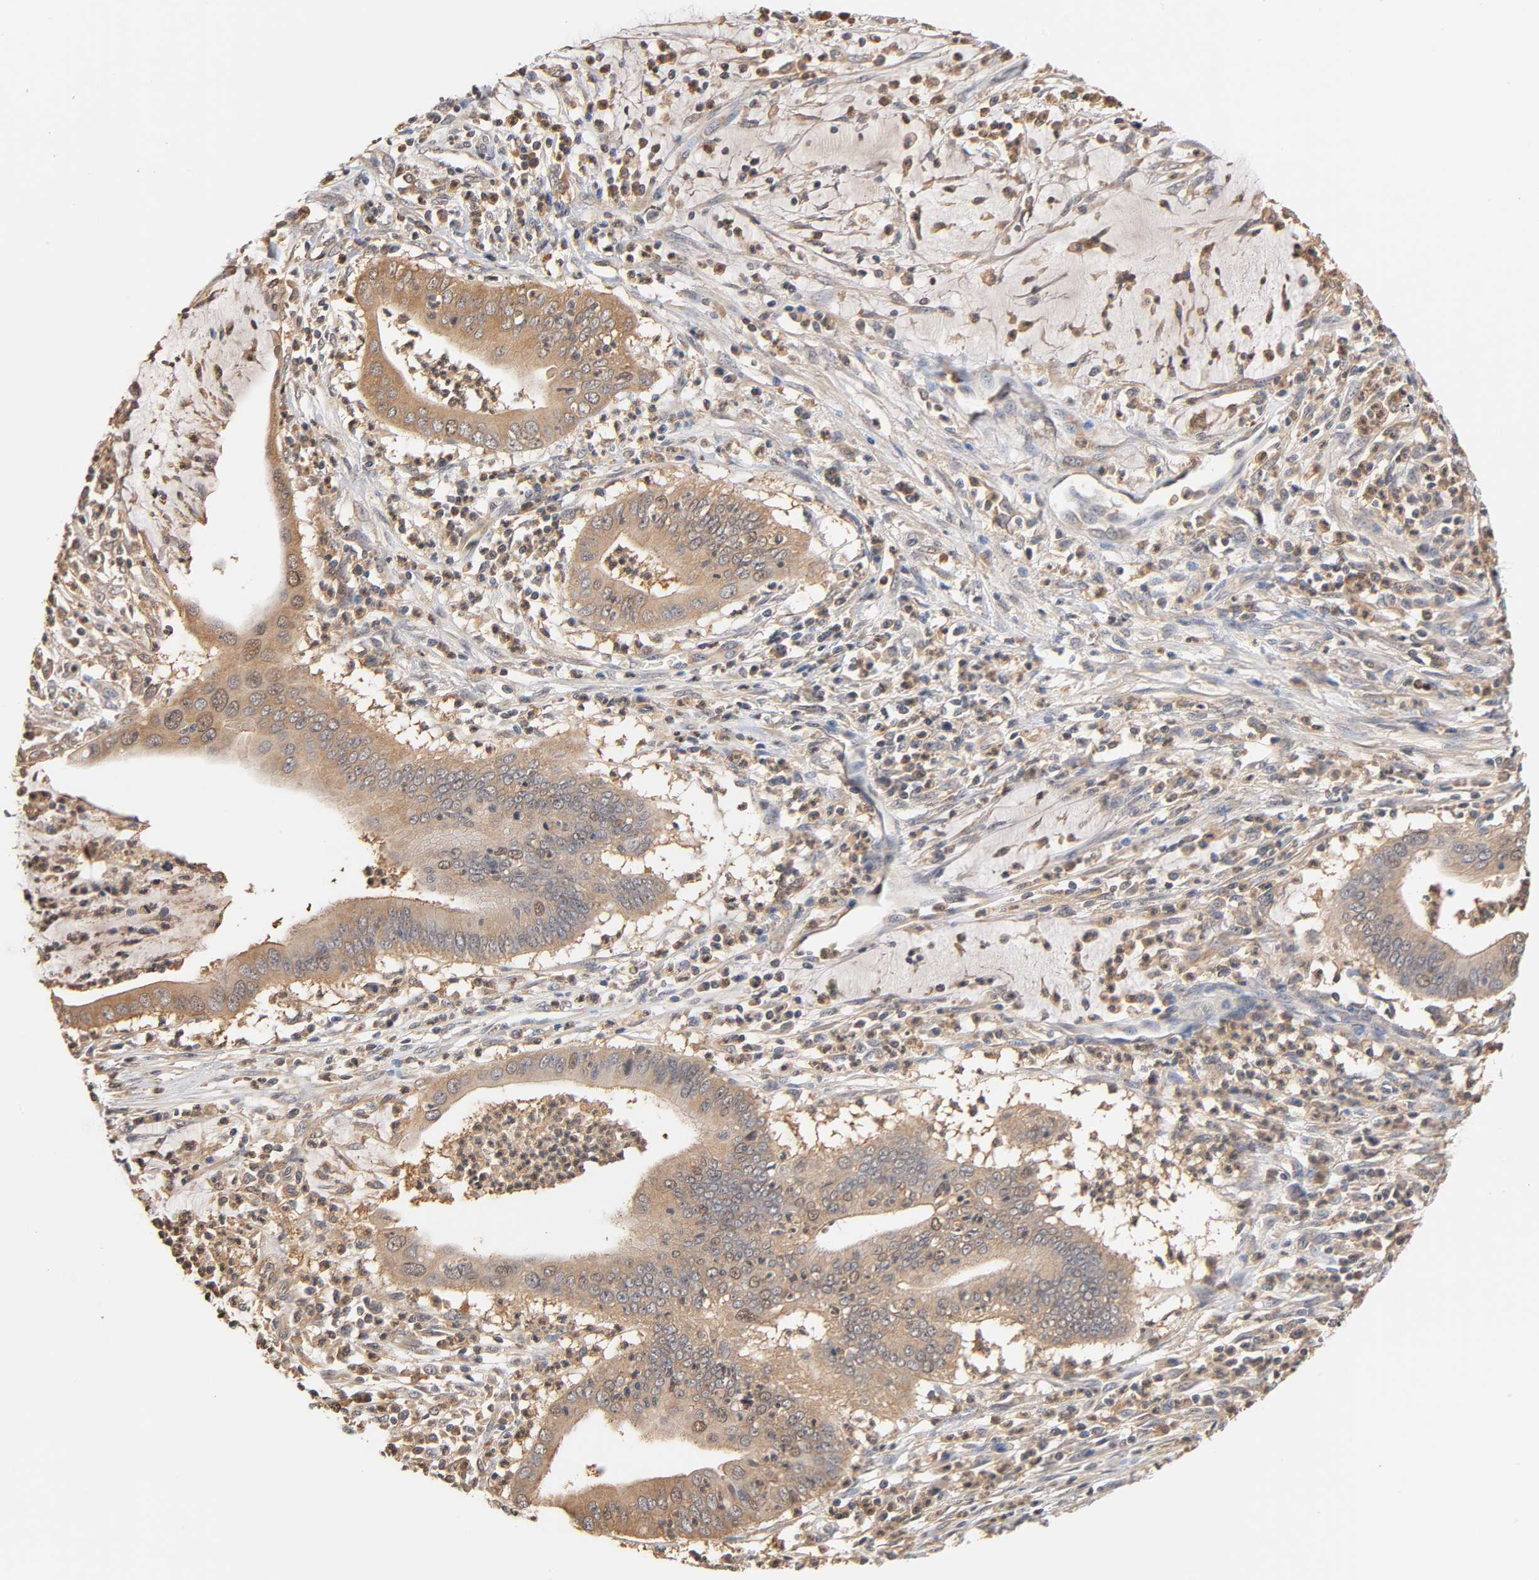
{"staining": {"intensity": "moderate", "quantity": ">75%", "location": "cytoplasmic/membranous"}, "tissue": "cervical cancer", "cell_type": "Tumor cells", "image_type": "cancer", "snomed": [{"axis": "morphology", "description": "Adenocarcinoma, NOS"}, {"axis": "topography", "description": "Cervix"}], "caption": "Cervical cancer was stained to show a protein in brown. There is medium levels of moderate cytoplasmic/membranous expression in approximately >75% of tumor cells. The staining is performed using DAB brown chromogen to label protein expression. The nuclei are counter-stained blue using hematoxylin.", "gene": "ALDOA", "patient": {"sex": "female", "age": 36}}